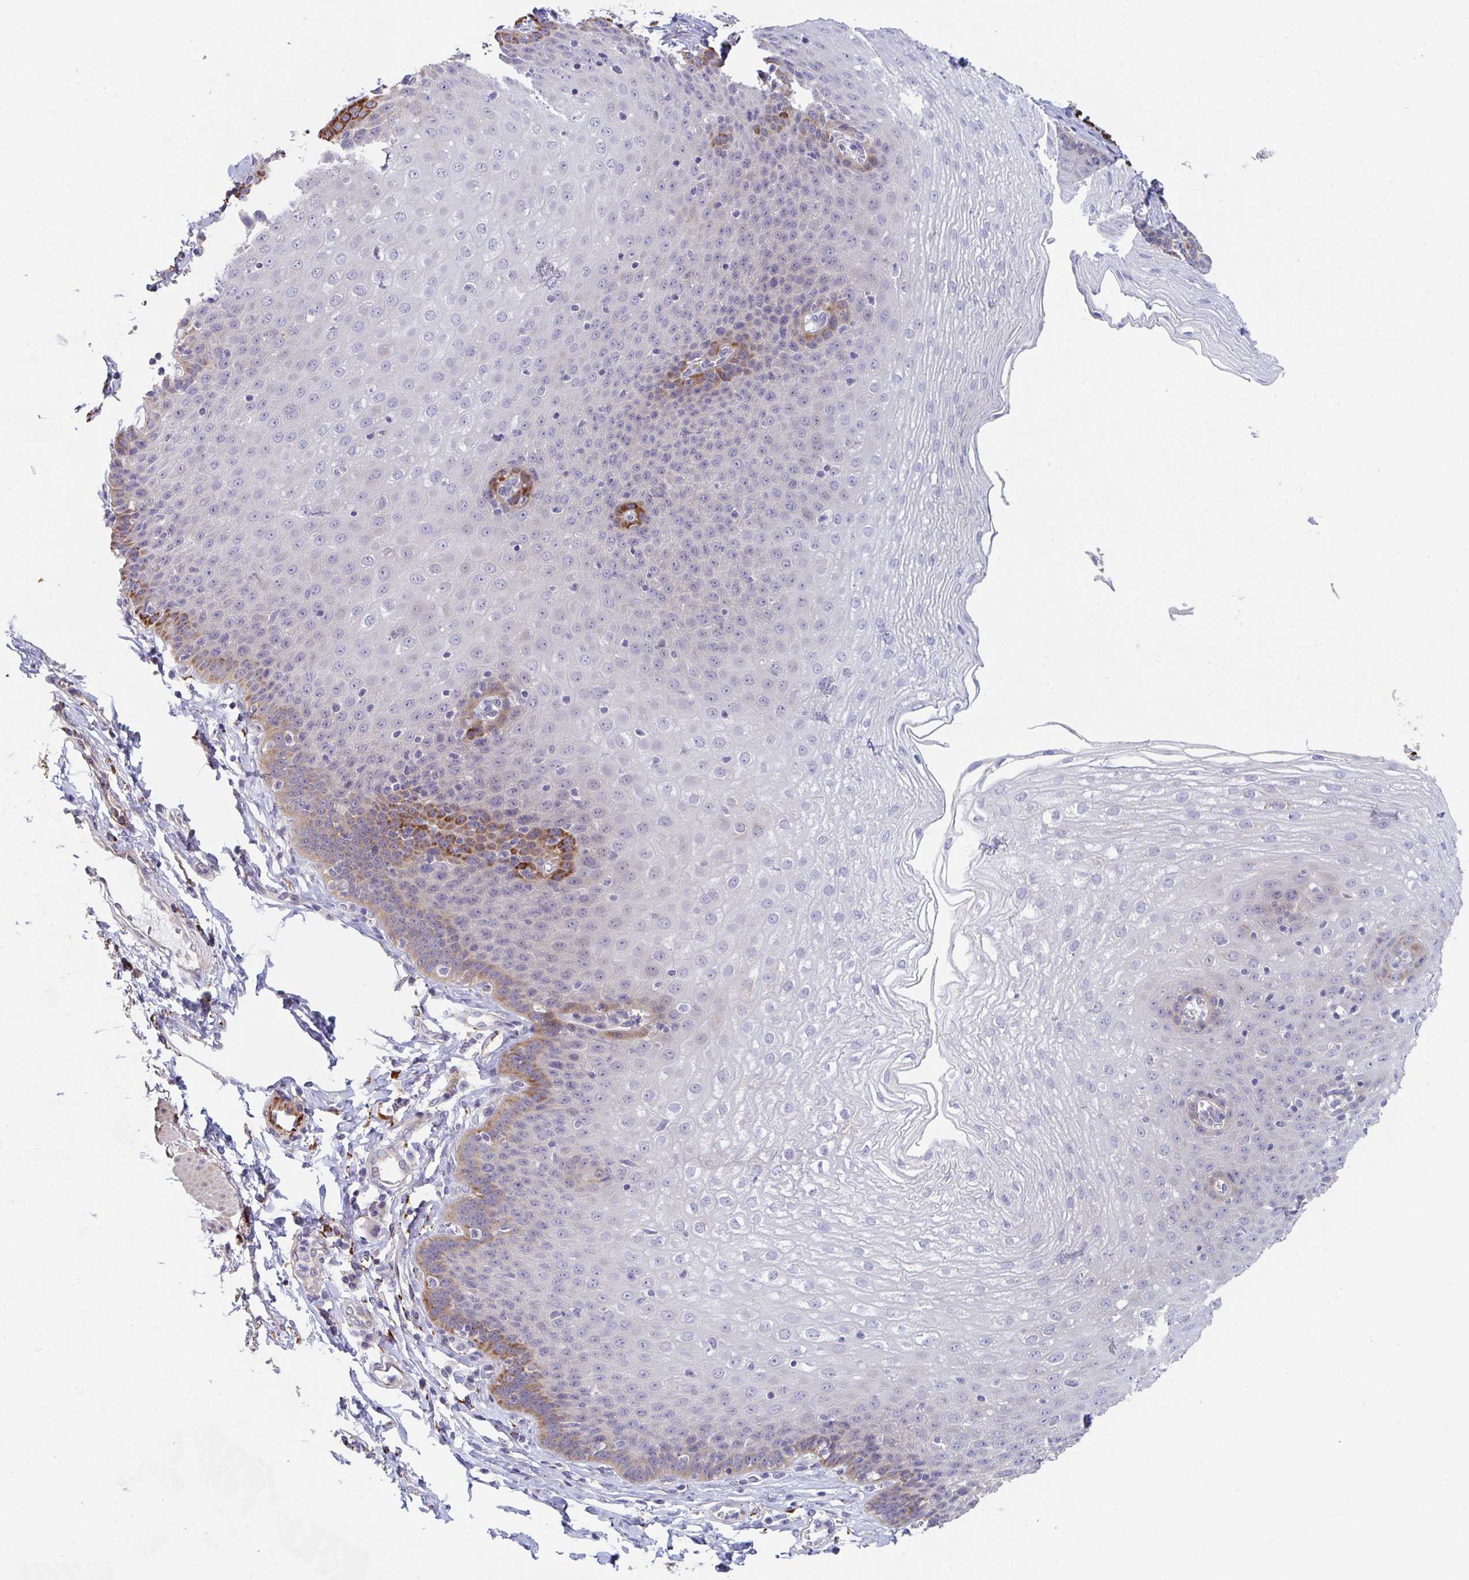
{"staining": {"intensity": "strong", "quantity": "<25%", "location": "cytoplasmic/membranous"}, "tissue": "esophagus", "cell_type": "Squamous epithelial cells", "image_type": "normal", "snomed": [{"axis": "morphology", "description": "Normal tissue, NOS"}, {"axis": "topography", "description": "Esophagus"}], "caption": "Immunohistochemistry (IHC) of benign esophagus displays medium levels of strong cytoplasmic/membranous staining in approximately <25% of squamous epithelial cells.", "gene": "FAM156A", "patient": {"sex": "female", "age": 81}}